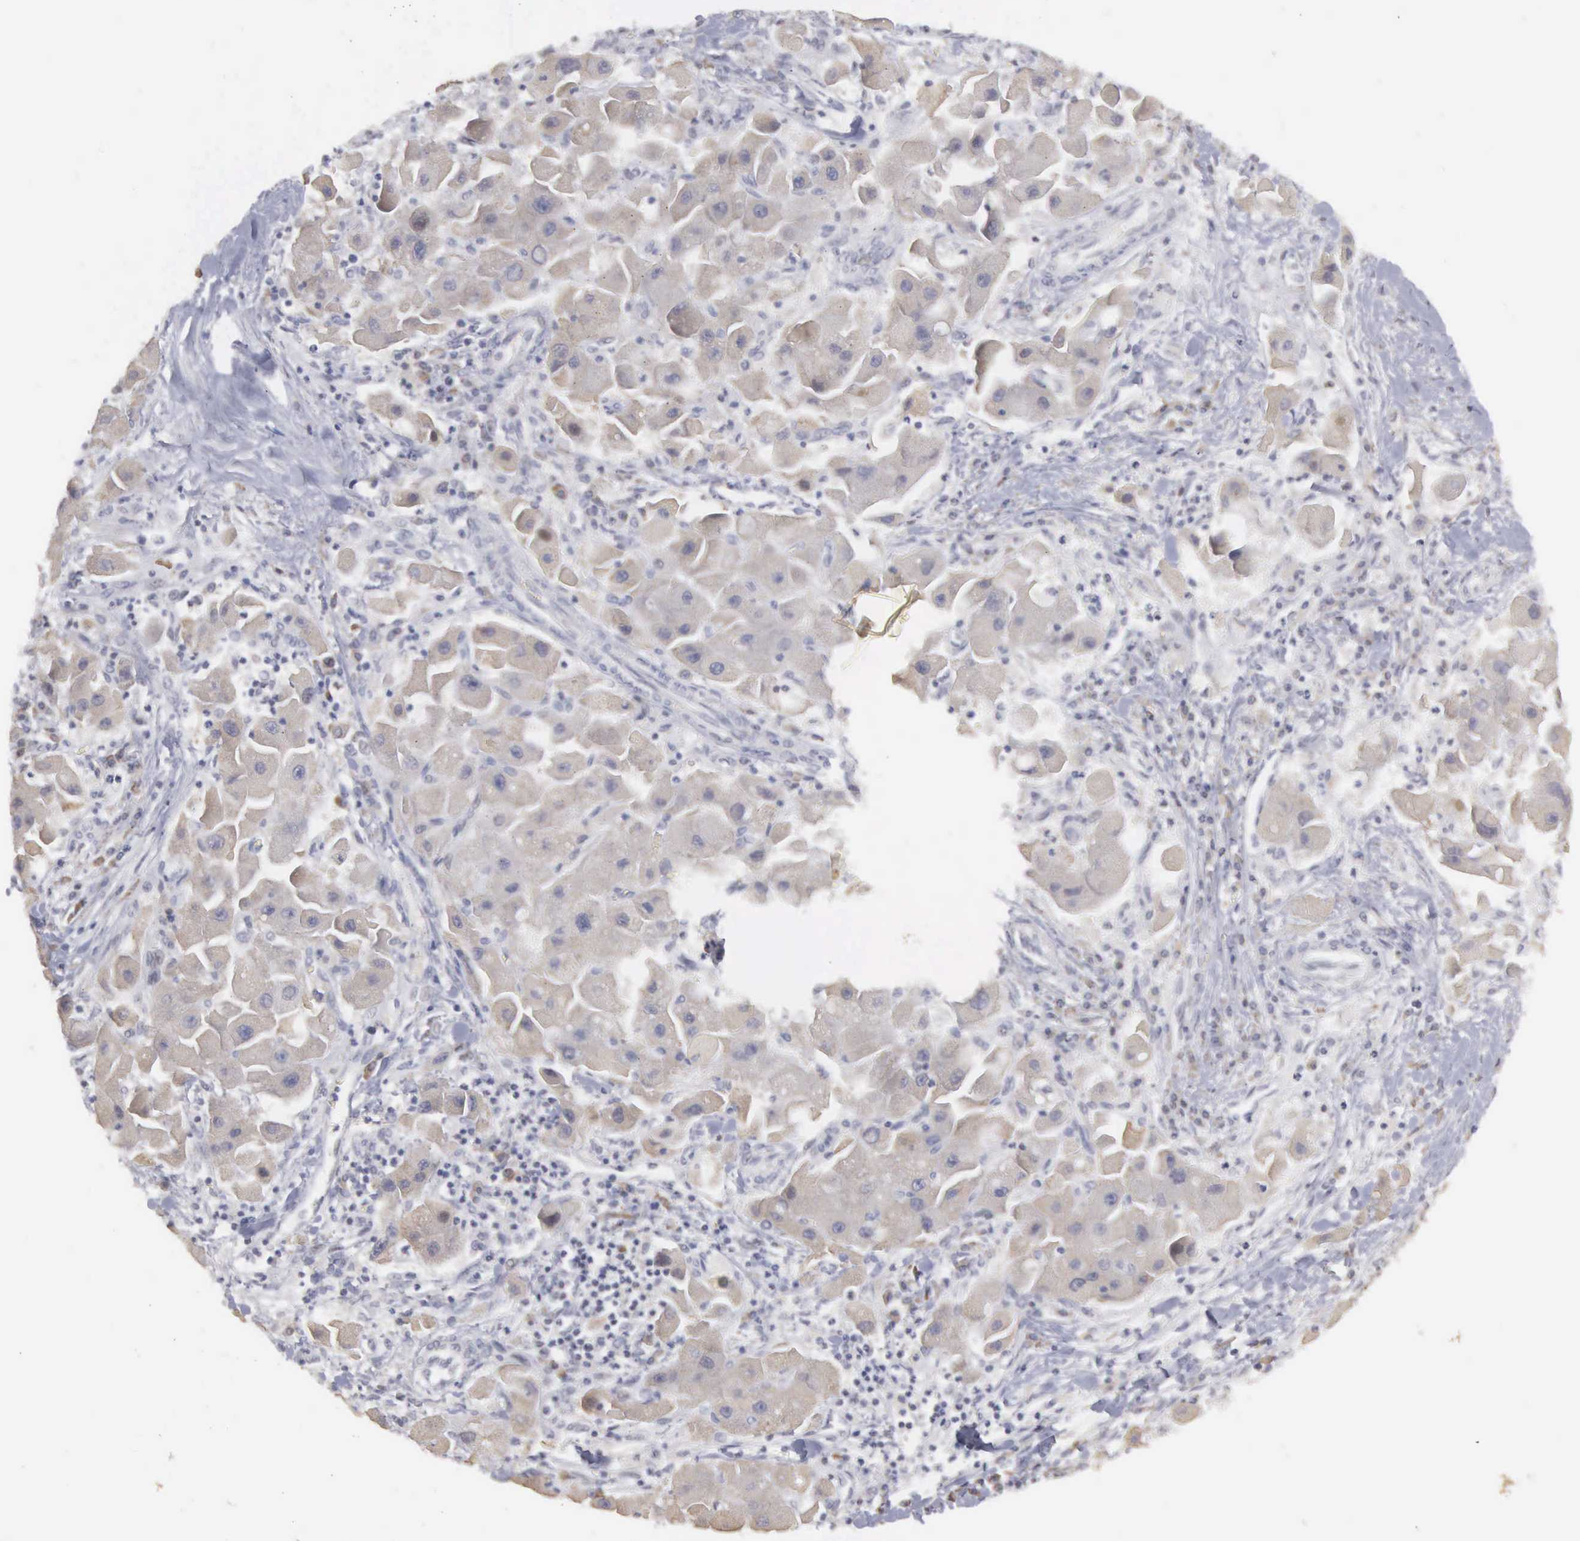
{"staining": {"intensity": "weak", "quantity": "25%-75%", "location": "cytoplasmic/membranous"}, "tissue": "liver cancer", "cell_type": "Tumor cells", "image_type": "cancer", "snomed": [{"axis": "morphology", "description": "Carcinoma, Hepatocellular, NOS"}, {"axis": "topography", "description": "Liver"}], "caption": "Tumor cells demonstrate weak cytoplasmic/membranous staining in about 25%-75% of cells in liver hepatocellular carcinoma.", "gene": "WDR89", "patient": {"sex": "male", "age": 24}}